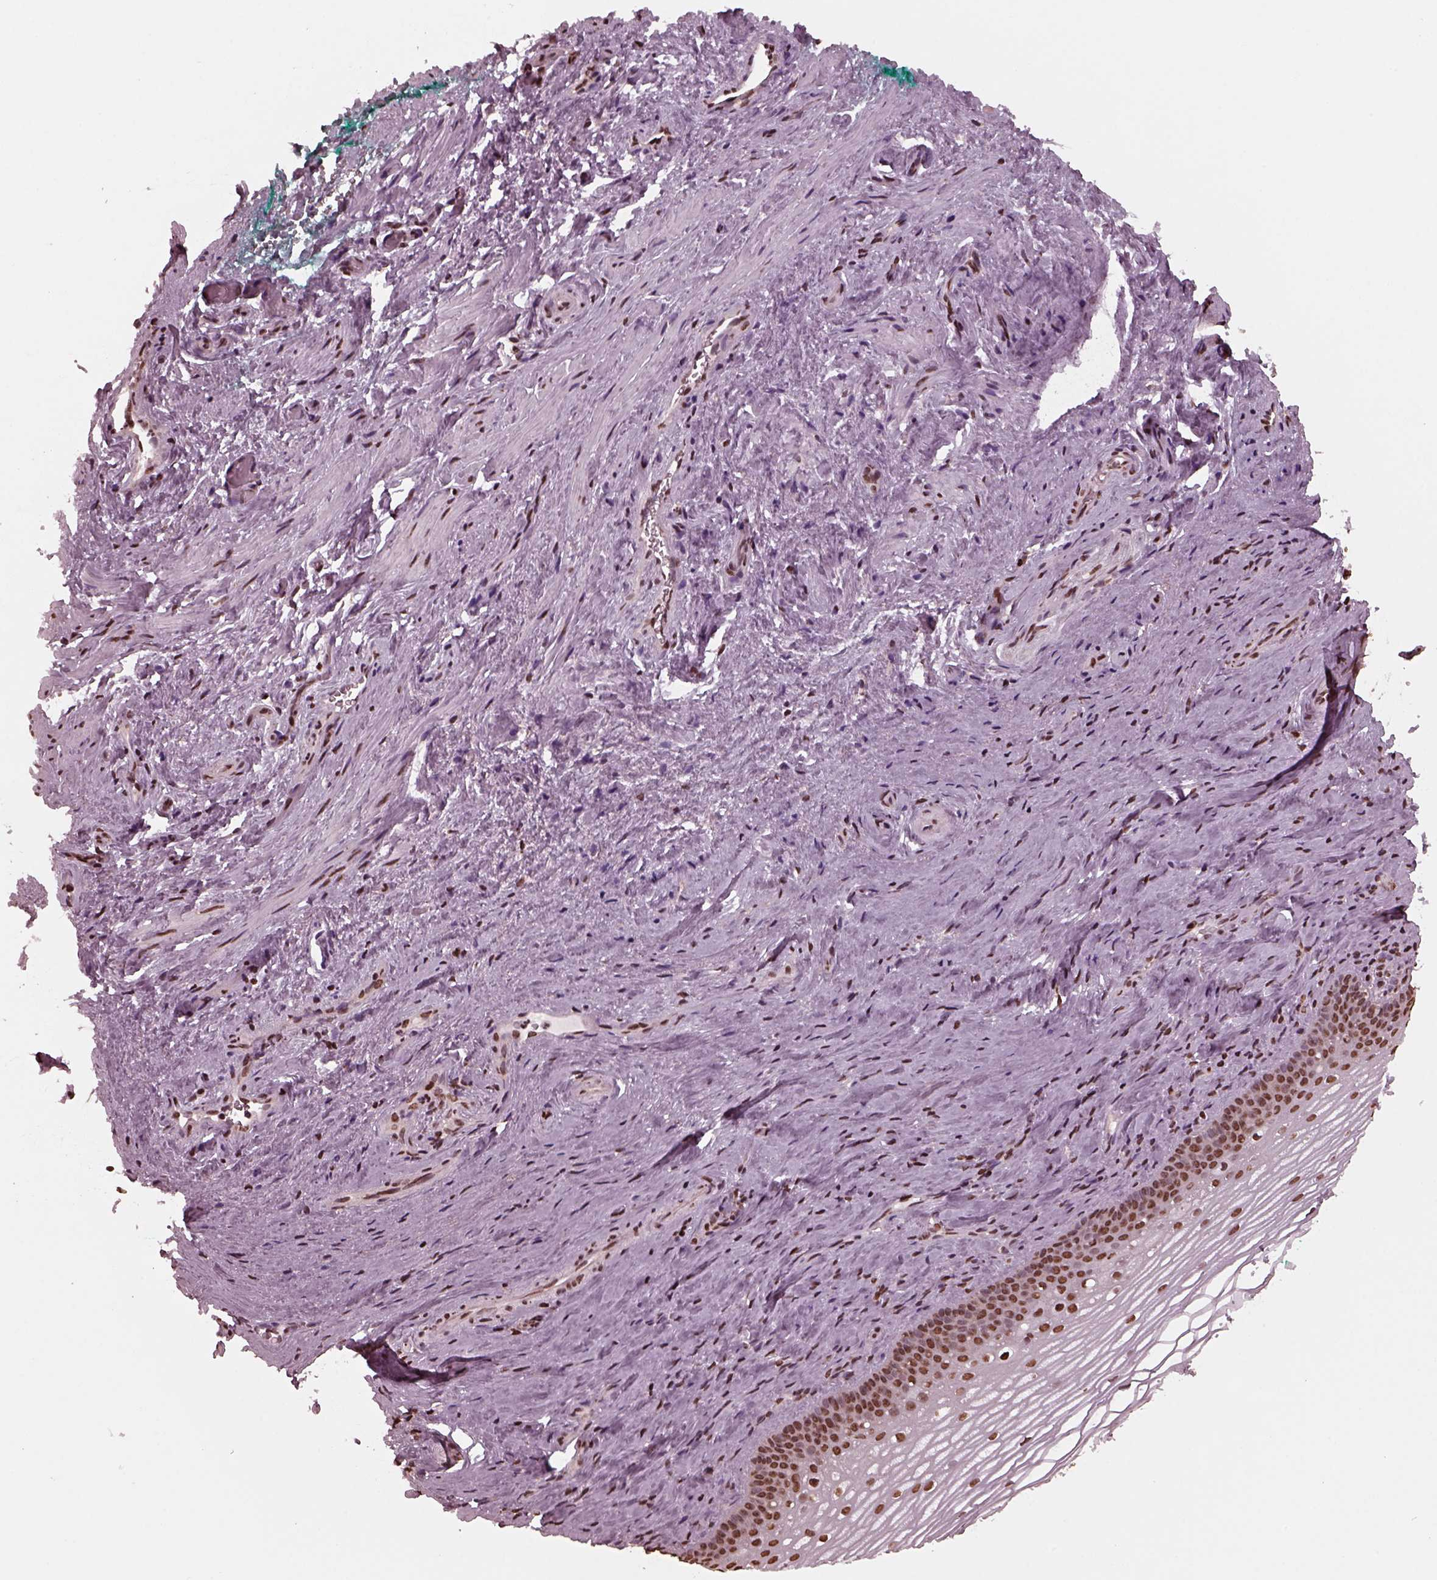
{"staining": {"intensity": "strong", "quantity": ">75%", "location": "nuclear"}, "tissue": "vagina", "cell_type": "Squamous epithelial cells", "image_type": "normal", "snomed": [{"axis": "morphology", "description": "Normal tissue, NOS"}, {"axis": "topography", "description": "Vagina"}], "caption": "Protein staining of benign vagina demonstrates strong nuclear positivity in approximately >75% of squamous epithelial cells. The staining was performed using DAB (3,3'-diaminobenzidine) to visualize the protein expression in brown, while the nuclei were stained in blue with hematoxylin (Magnification: 20x).", "gene": "NSD1", "patient": {"sex": "female", "age": 44}}